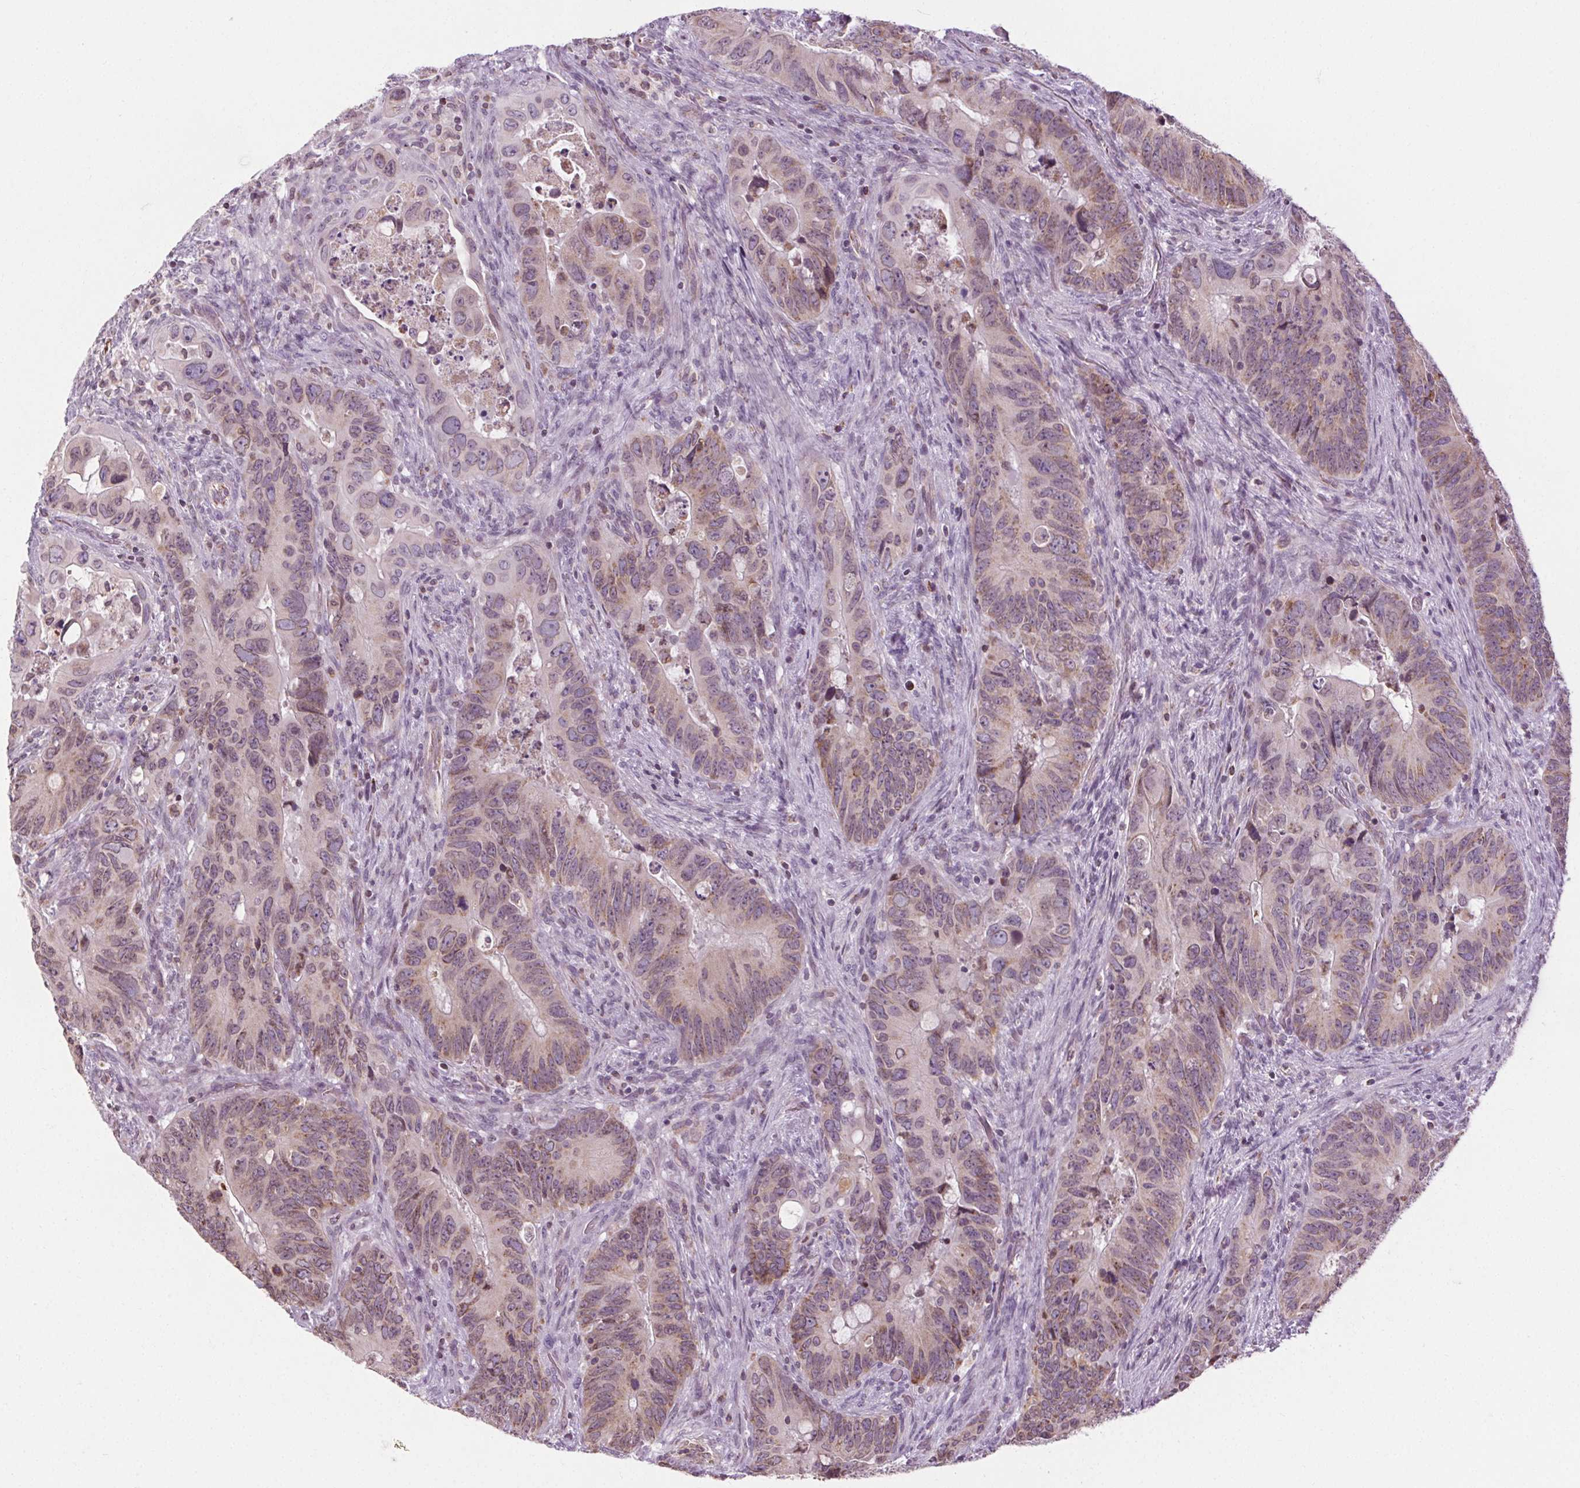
{"staining": {"intensity": "weak", "quantity": "25%-75%", "location": "cytoplasmic/membranous,nuclear"}, "tissue": "colorectal cancer", "cell_type": "Tumor cells", "image_type": "cancer", "snomed": [{"axis": "morphology", "description": "Adenocarcinoma, NOS"}, {"axis": "topography", "description": "Rectum"}], "caption": "IHC image of neoplastic tissue: human colorectal cancer stained using IHC displays low levels of weak protein expression localized specifically in the cytoplasmic/membranous and nuclear of tumor cells, appearing as a cytoplasmic/membranous and nuclear brown color.", "gene": "LFNG", "patient": {"sex": "male", "age": 78}}